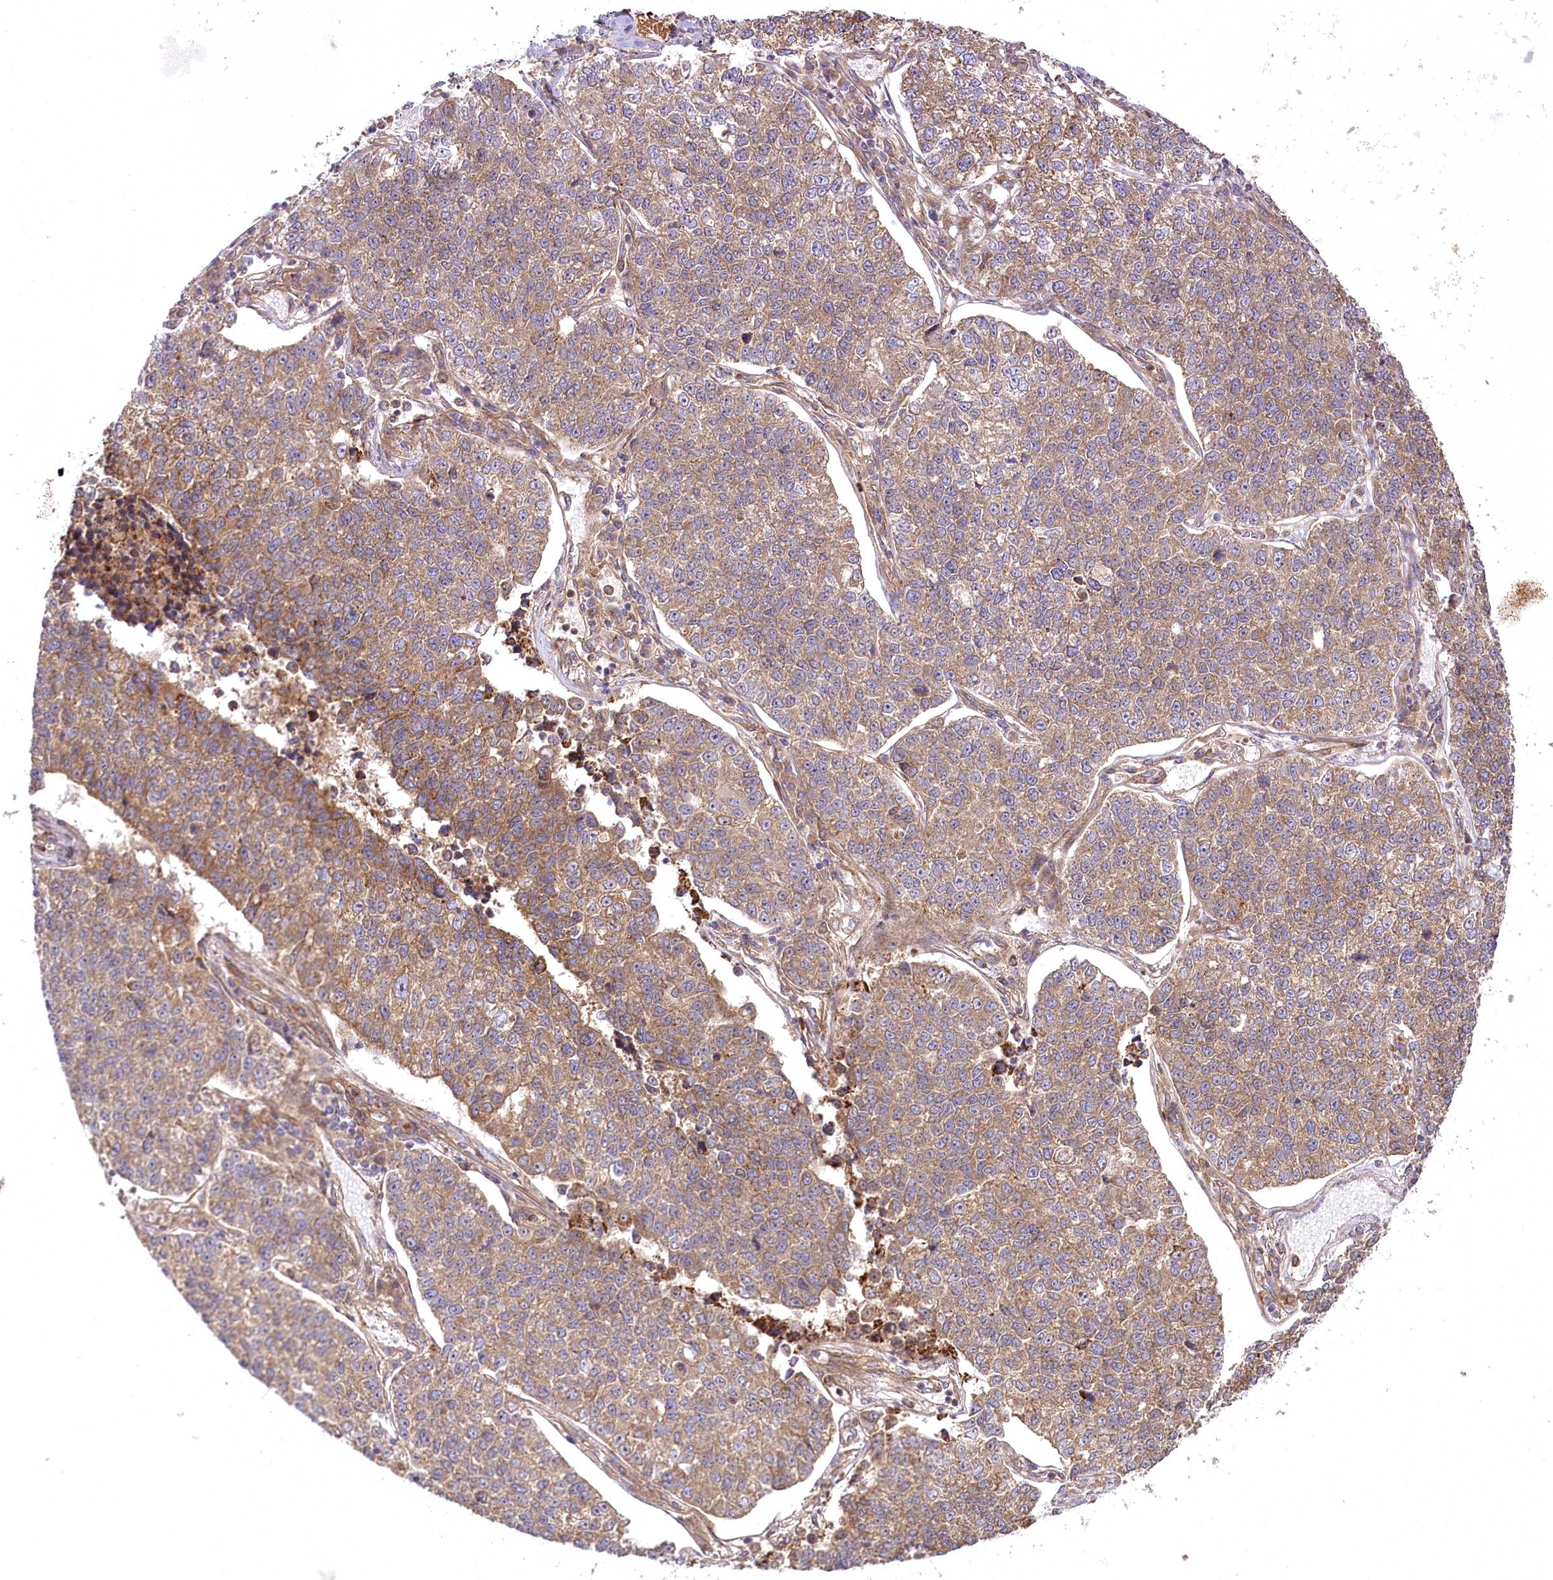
{"staining": {"intensity": "moderate", "quantity": ">75%", "location": "cytoplasmic/membranous"}, "tissue": "lung cancer", "cell_type": "Tumor cells", "image_type": "cancer", "snomed": [{"axis": "morphology", "description": "Adenocarcinoma, NOS"}, {"axis": "topography", "description": "Lung"}], "caption": "Immunohistochemical staining of lung cancer shows moderate cytoplasmic/membranous protein expression in about >75% of tumor cells. The staining was performed using DAB (3,3'-diaminobenzidine) to visualize the protein expression in brown, while the nuclei were stained in blue with hematoxylin (Magnification: 20x).", "gene": "PSTK", "patient": {"sex": "male", "age": 49}}